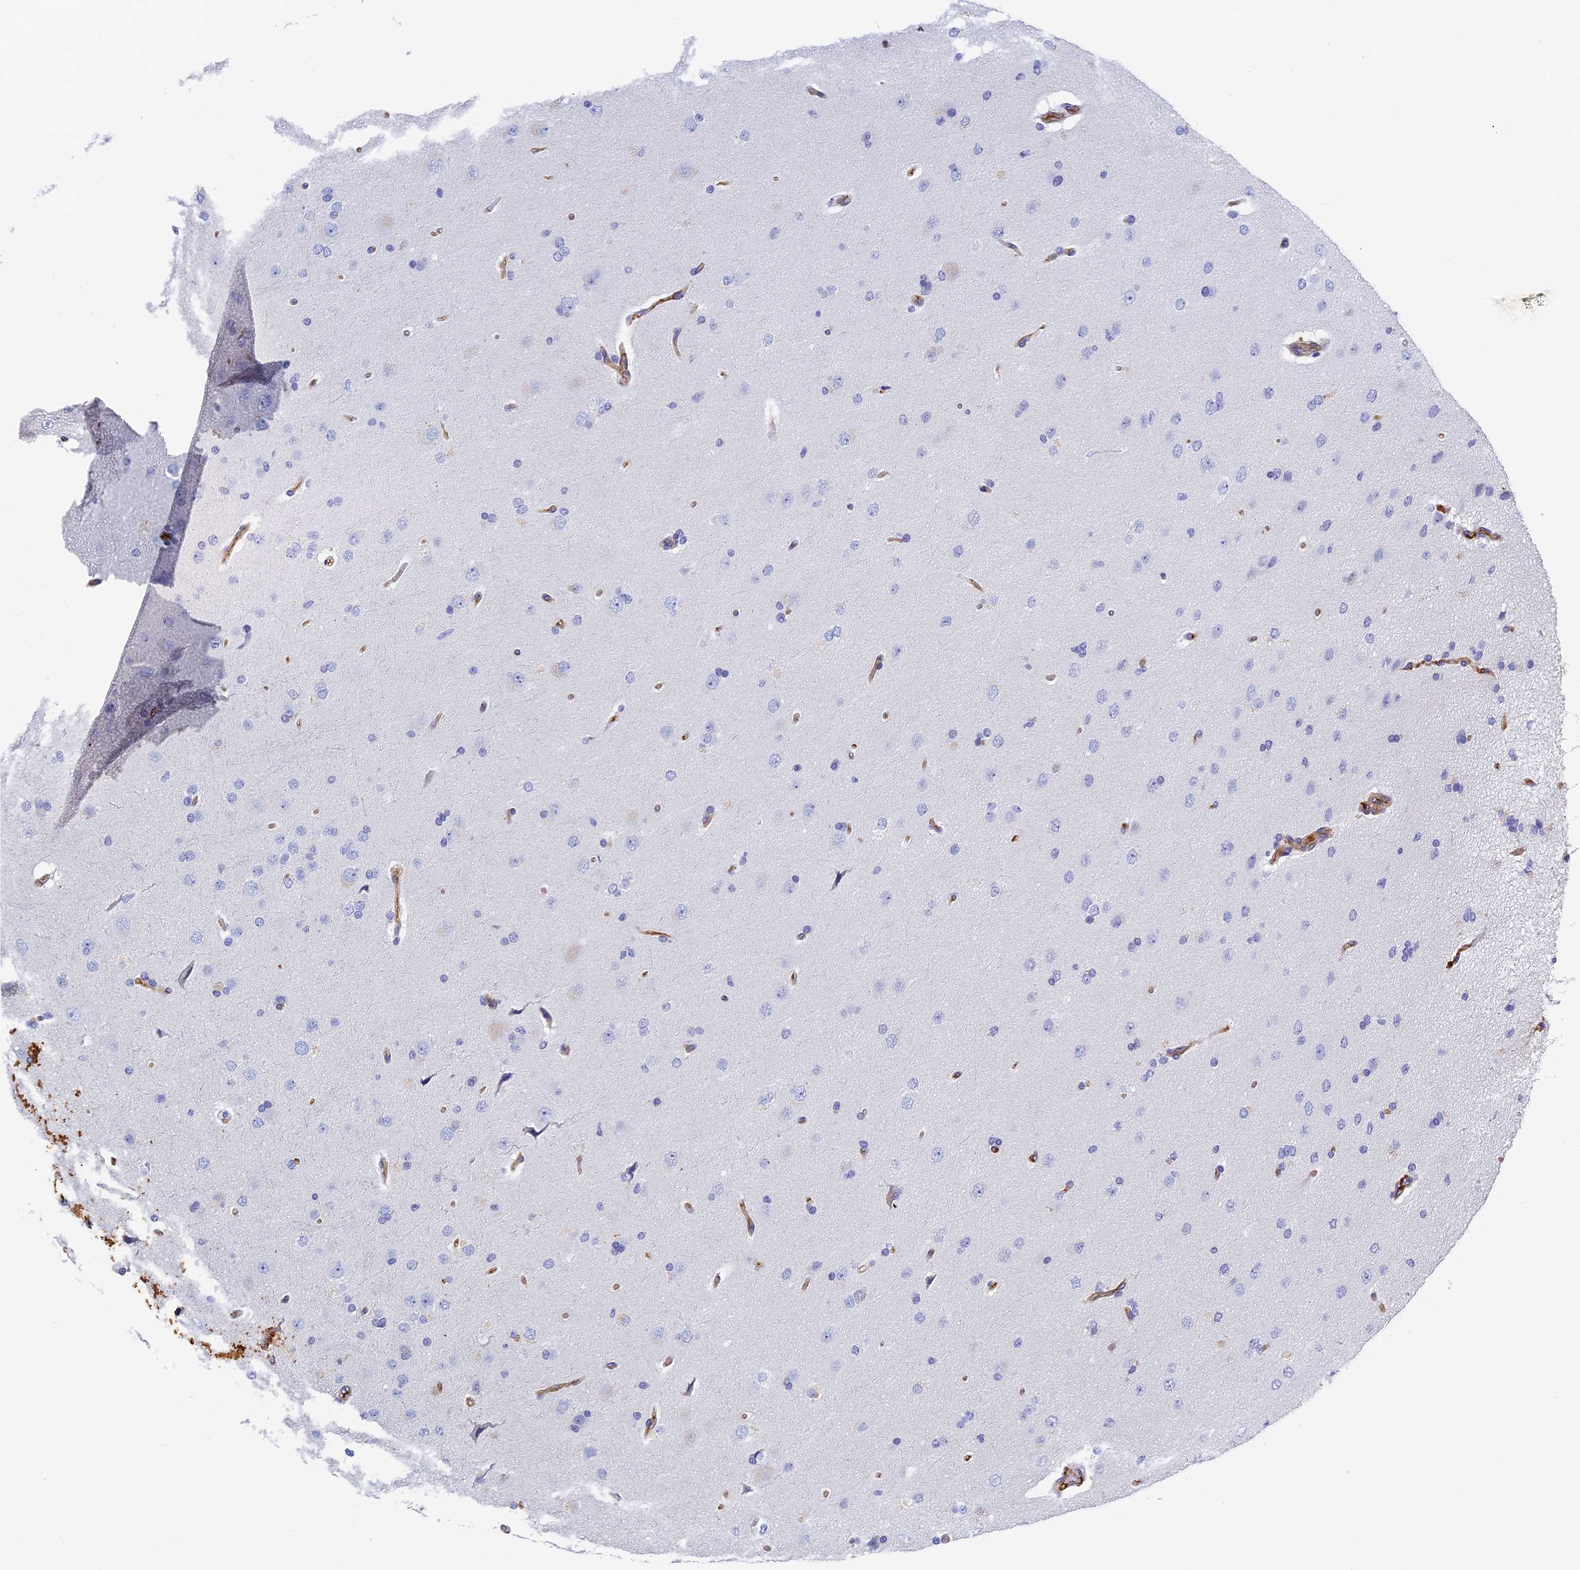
{"staining": {"intensity": "negative", "quantity": "none", "location": "none"}, "tissue": "glioma", "cell_type": "Tumor cells", "image_type": "cancer", "snomed": [{"axis": "morphology", "description": "Glioma, malignant, High grade"}, {"axis": "topography", "description": "Brain"}], "caption": "Immunohistochemistry (IHC) histopathology image of glioma stained for a protein (brown), which shows no positivity in tumor cells.", "gene": "ITIH1", "patient": {"sex": "male", "age": 72}}